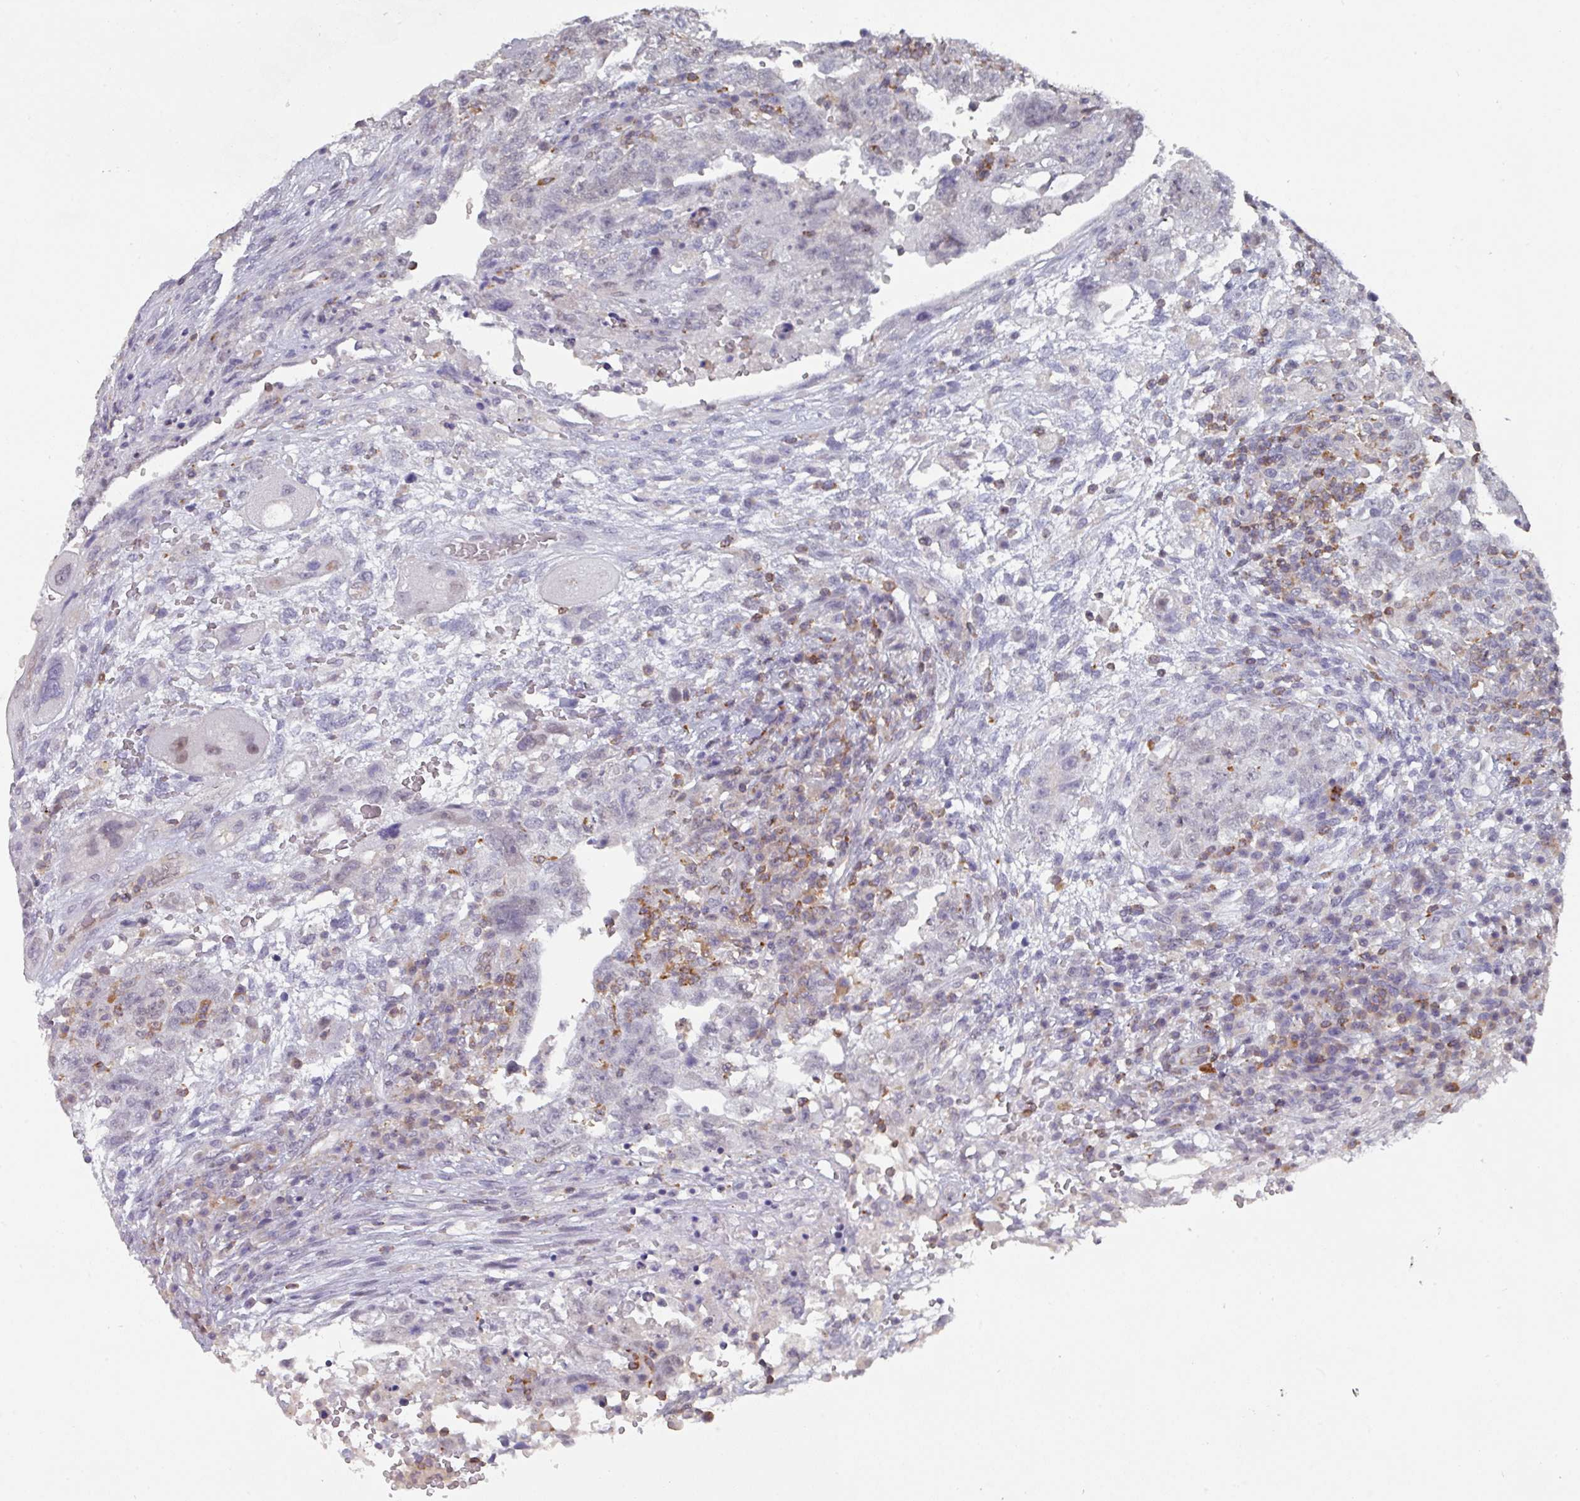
{"staining": {"intensity": "negative", "quantity": "none", "location": "none"}, "tissue": "testis cancer", "cell_type": "Tumor cells", "image_type": "cancer", "snomed": [{"axis": "morphology", "description": "Carcinoma, Embryonal, NOS"}, {"axis": "topography", "description": "Testis"}], "caption": "This is a photomicrograph of IHC staining of embryonal carcinoma (testis), which shows no expression in tumor cells.", "gene": "RASAL3", "patient": {"sex": "male", "age": 26}}